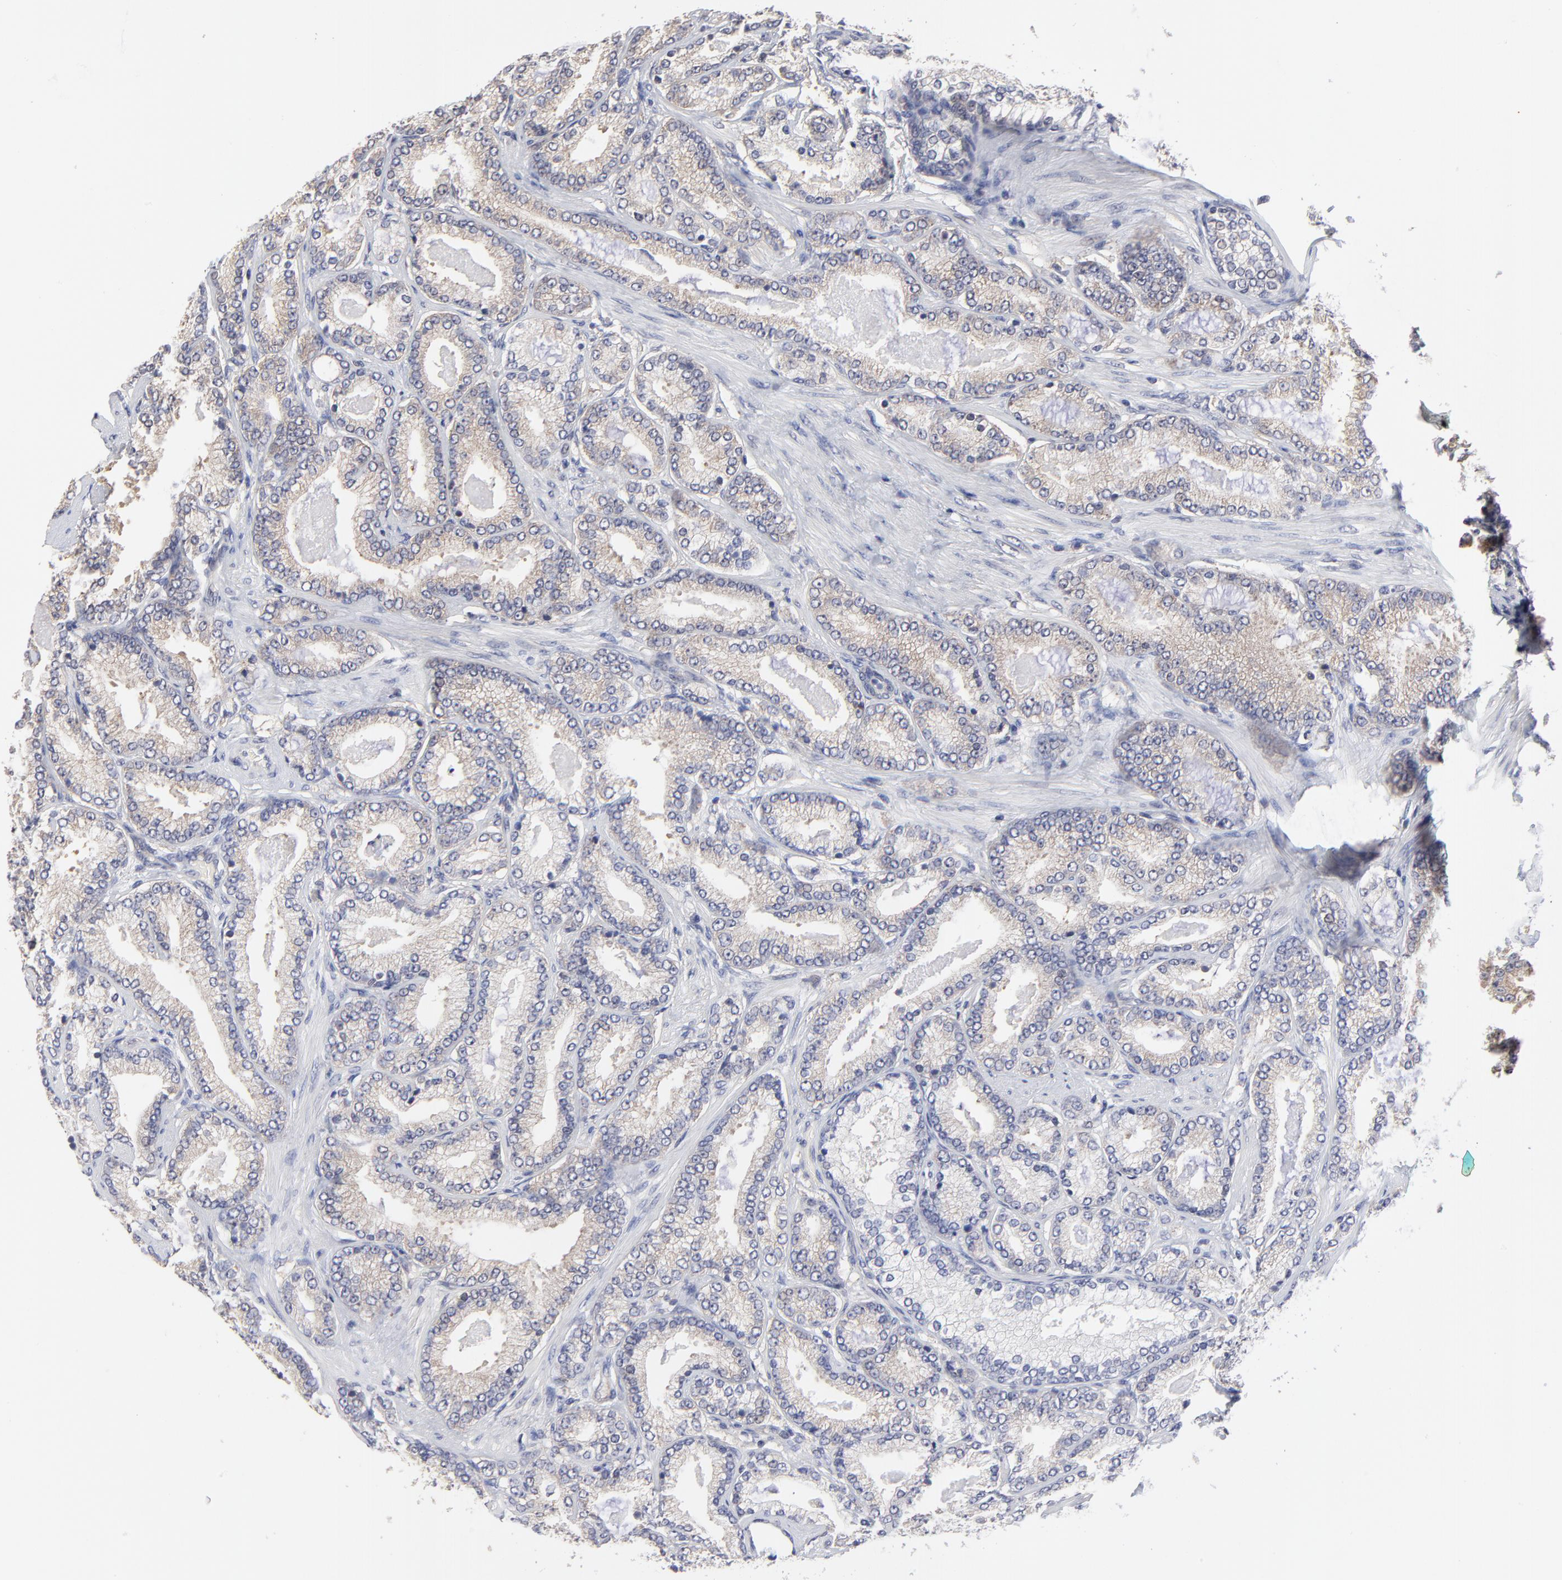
{"staining": {"intensity": "weak", "quantity": "25%-75%", "location": "cytoplasmic/membranous"}, "tissue": "prostate cancer", "cell_type": "Tumor cells", "image_type": "cancer", "snomed": [{"axis": "morphology", "description": "Adenocarcinoma, Low grade"}, {"axis": "topography", "description": "Prostate"}], "caption": "Immunohistochemical staining of prostate cancer (adenocarcinoma (low-grade)) displays low levels of weak cytoplasmic/membranous positivity in about 25%-75% of tumor cells.", "gene": "CCT2", "patient": {"sex": "male", "age": 71}}